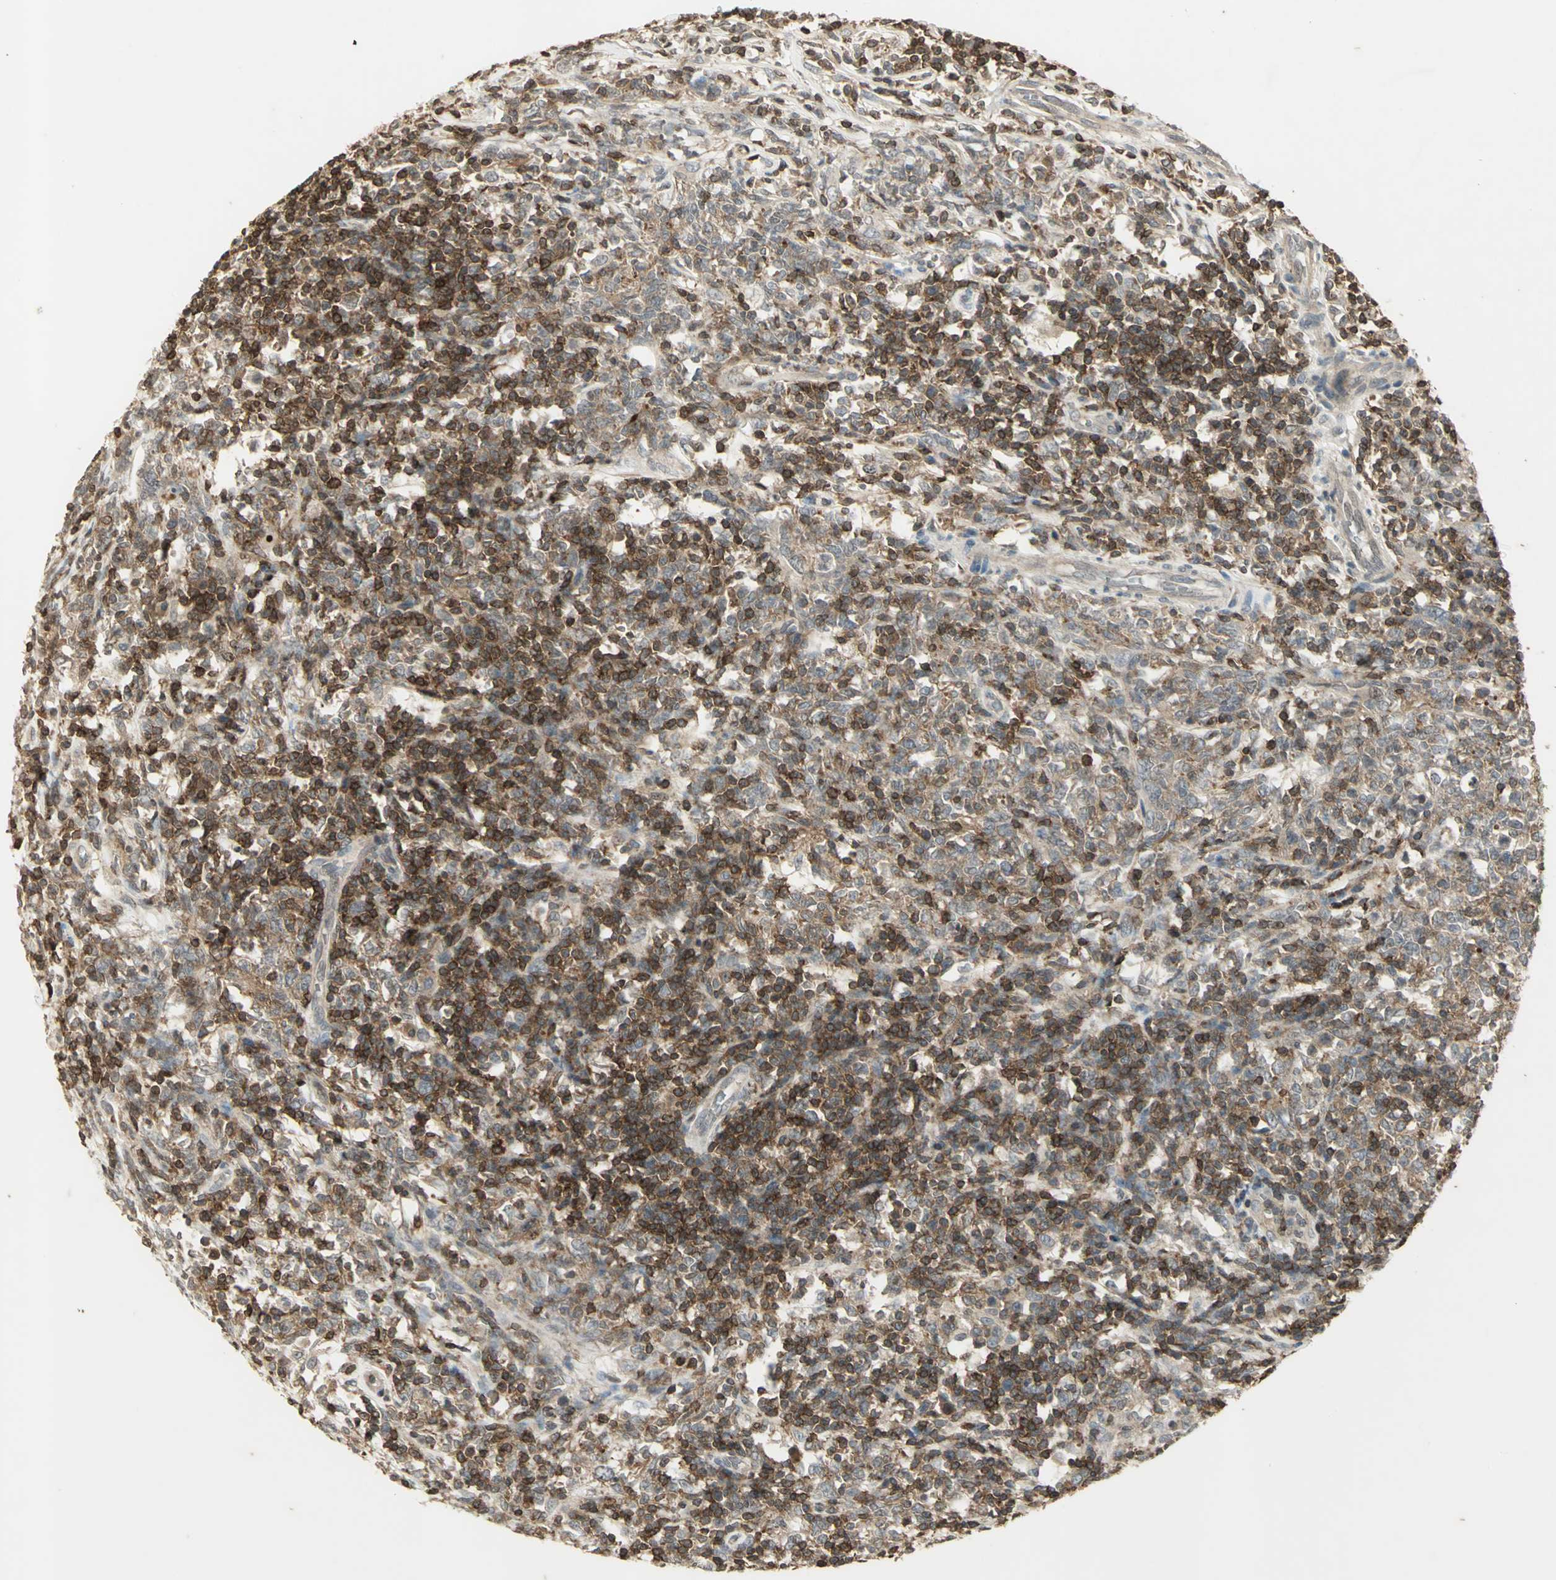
{"staining": {"intensity": "strong", "quantity": ">75%", "location": "cytoplasmic/membranous"}, "tissue": "lymphoma", "cell_type": "Tumor cells", "image_type": "cancer", "snomed": [{"axis": "morphology", "description": "Malignant lymphoma, non-Hodgkin's type, High grade"}, {"axis": "topography", "description": "Lymph node"}], "caption": "Protein expression analysis of malignant lymphoma, non-Hodgkin's type (high-grade) reveals strong cytoplasmic/membranous staining in approximately >75% of tumor cells.", "gene": "IL16", "patient": {"sex": "female", "age": 84}}